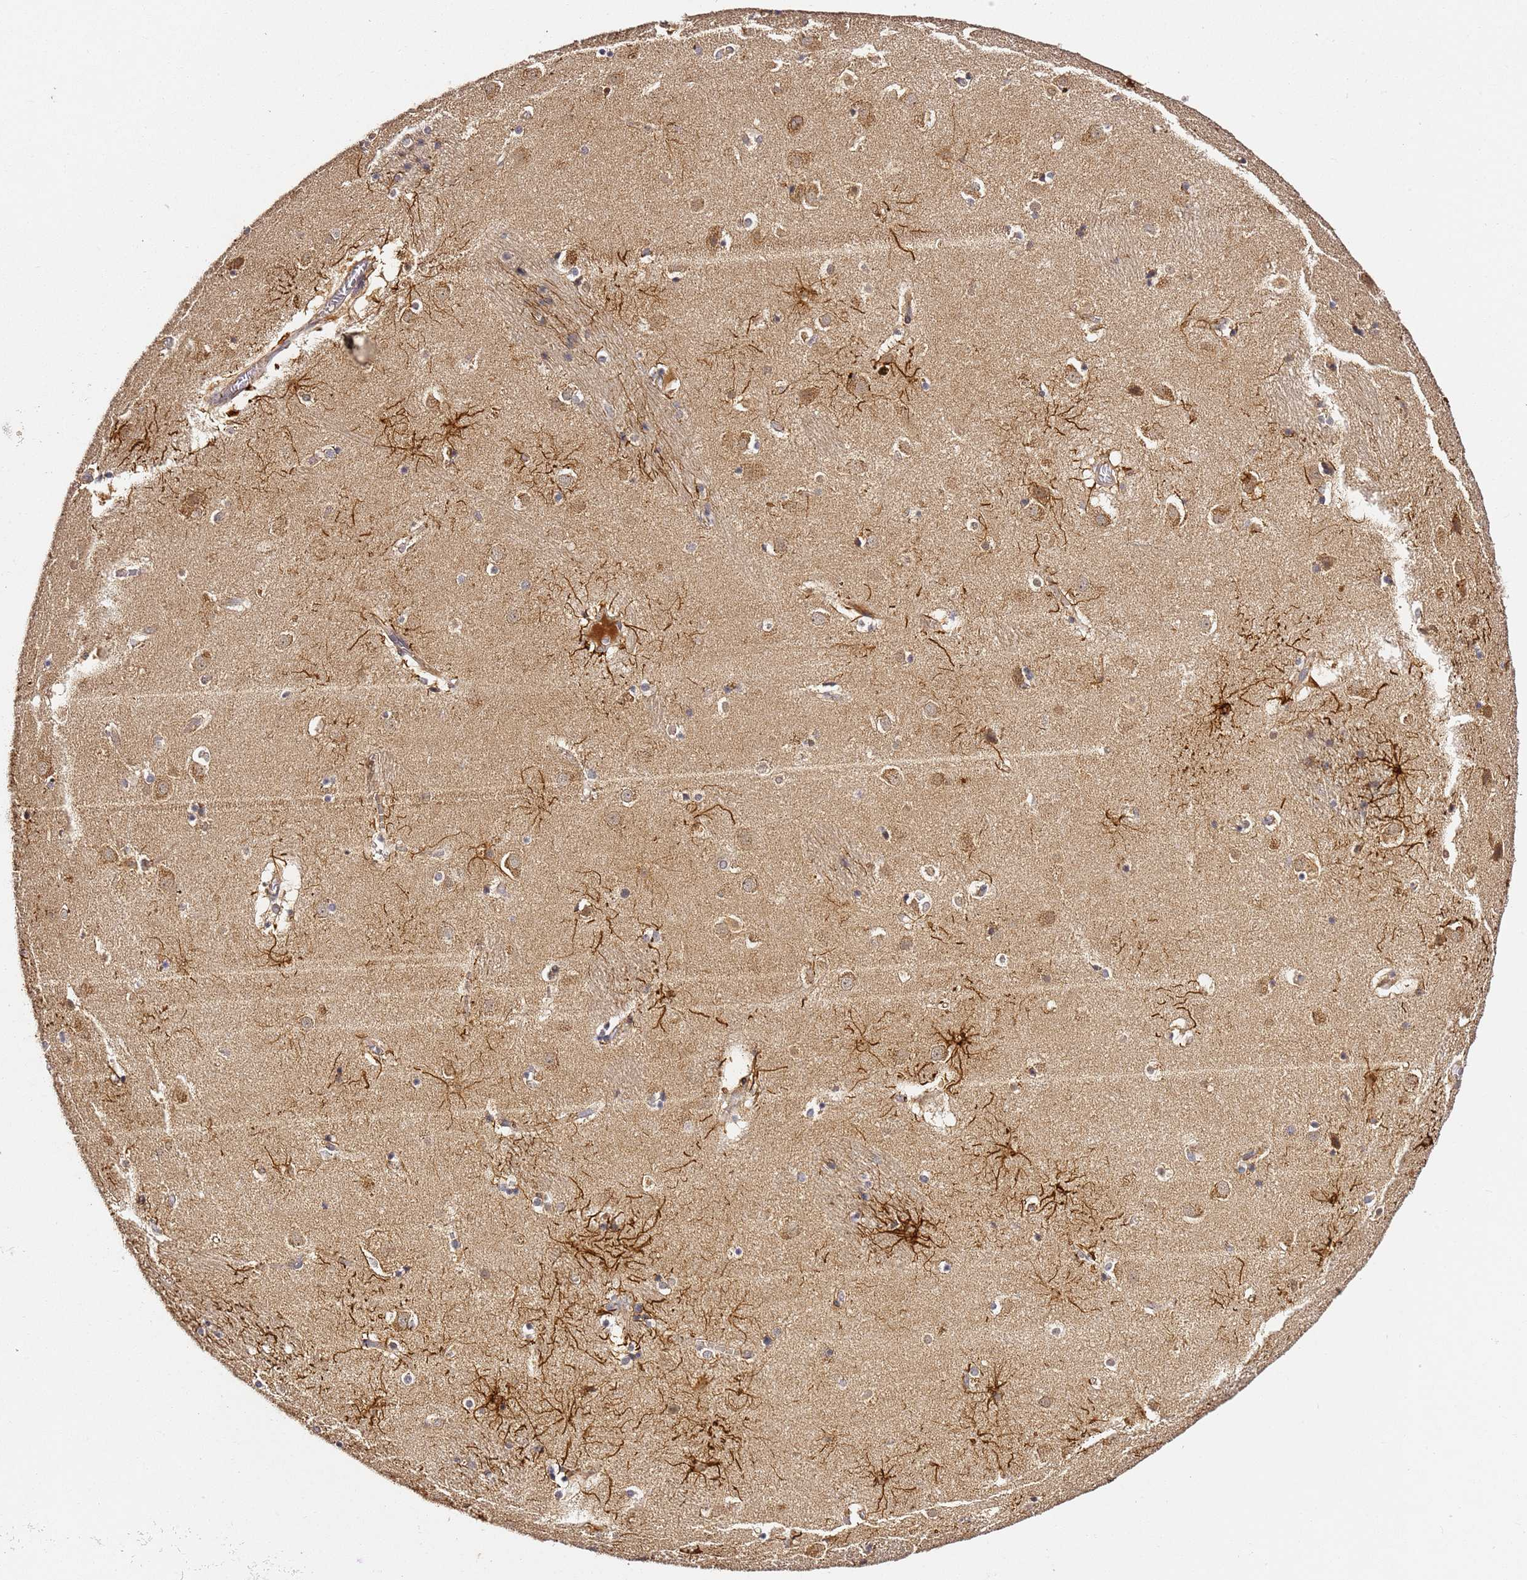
{"staining": {"intensity": "weak", "quantity": "<25%", "location": "cytoplasmic/membranous"}, "tissue": "caudate", "cell_type": "Glial cells", "image_type": "normal", "snomed": [{"axis": "morphology", "description": "Normal tissue, NOS"}, {"axis": "topography", "description": "Lateral ventricle wall"}], "caption": "Immunohistochemistry (IHC) photomicrograph of unremarkable caudate: caudate stained with DAB (3,3'-diaminobenzidine) shows no significant protein positivity in glial cells. (Stains: DAB immunohistochemistry (IHC) with hematoxylin counter stain, Microscopy: brightfield microscopy at high magnification).", "gene": "OSBPL2", "patient": {"sex": "male", "age": 70}}